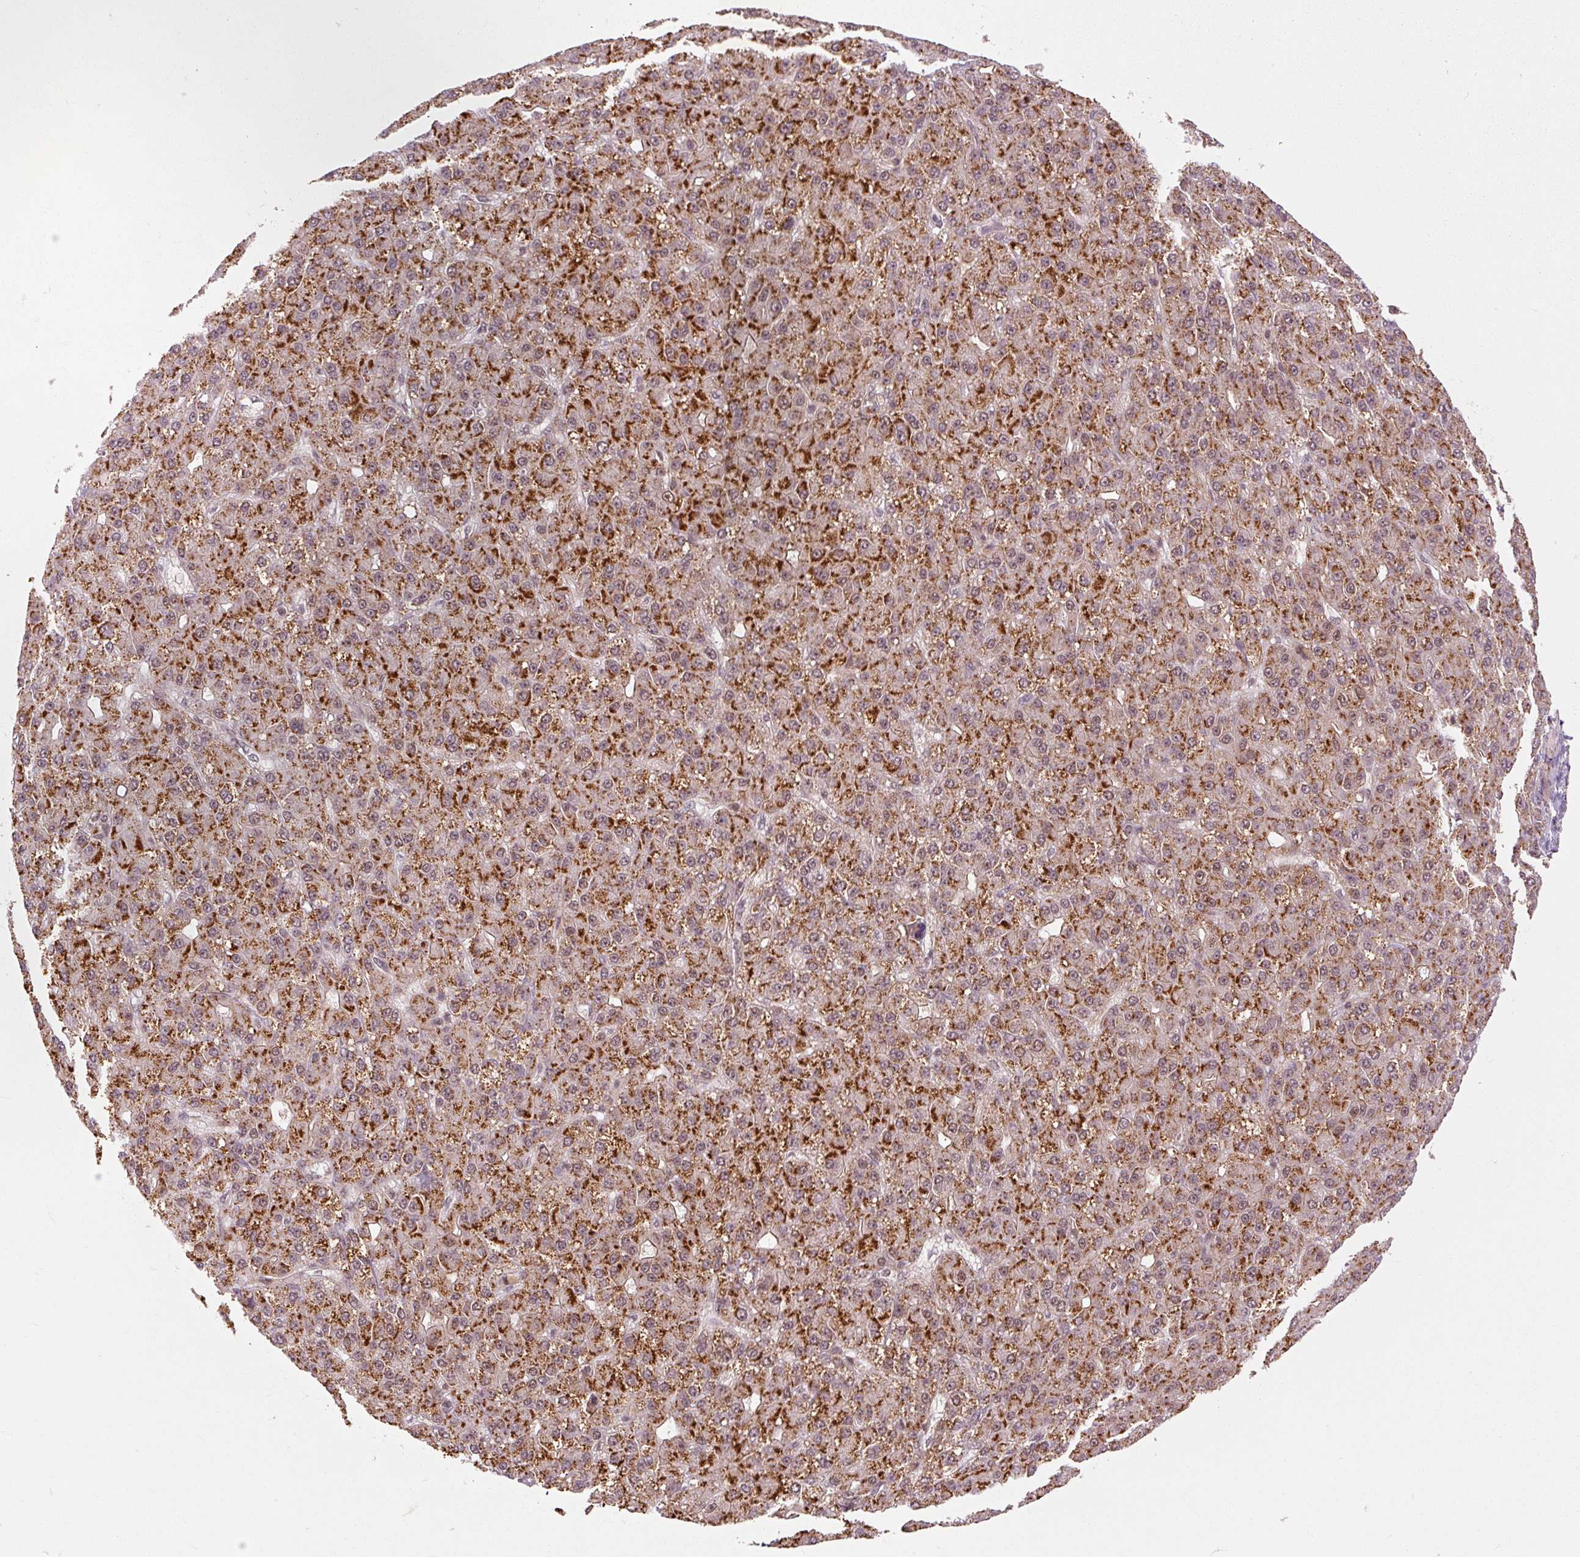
{"staining": {"intensity": "strong", "quantity": ">75%", "location": "cytoplasmic/membranous"}, "tissue": "liver cancer", "cell_type": "Tumor cells", "image_type": "cancer", "snomed": [{"axis": "morphology", "description": "Carcinoma, Hepatocellular, NOS"}, {"axis": "topography", "description": "Liver"}], "caption": "Protein staining exhibits strong cytoplasmic/membranous expression in approximately >75% of tumor cells in liver hepatocellular carcinoma. Immunohistochemistry stains the protein of interest in brown and the nuclei are stained blue.", "gene": "CSTF1", "patient": {"sex": "male", "age": 67}}